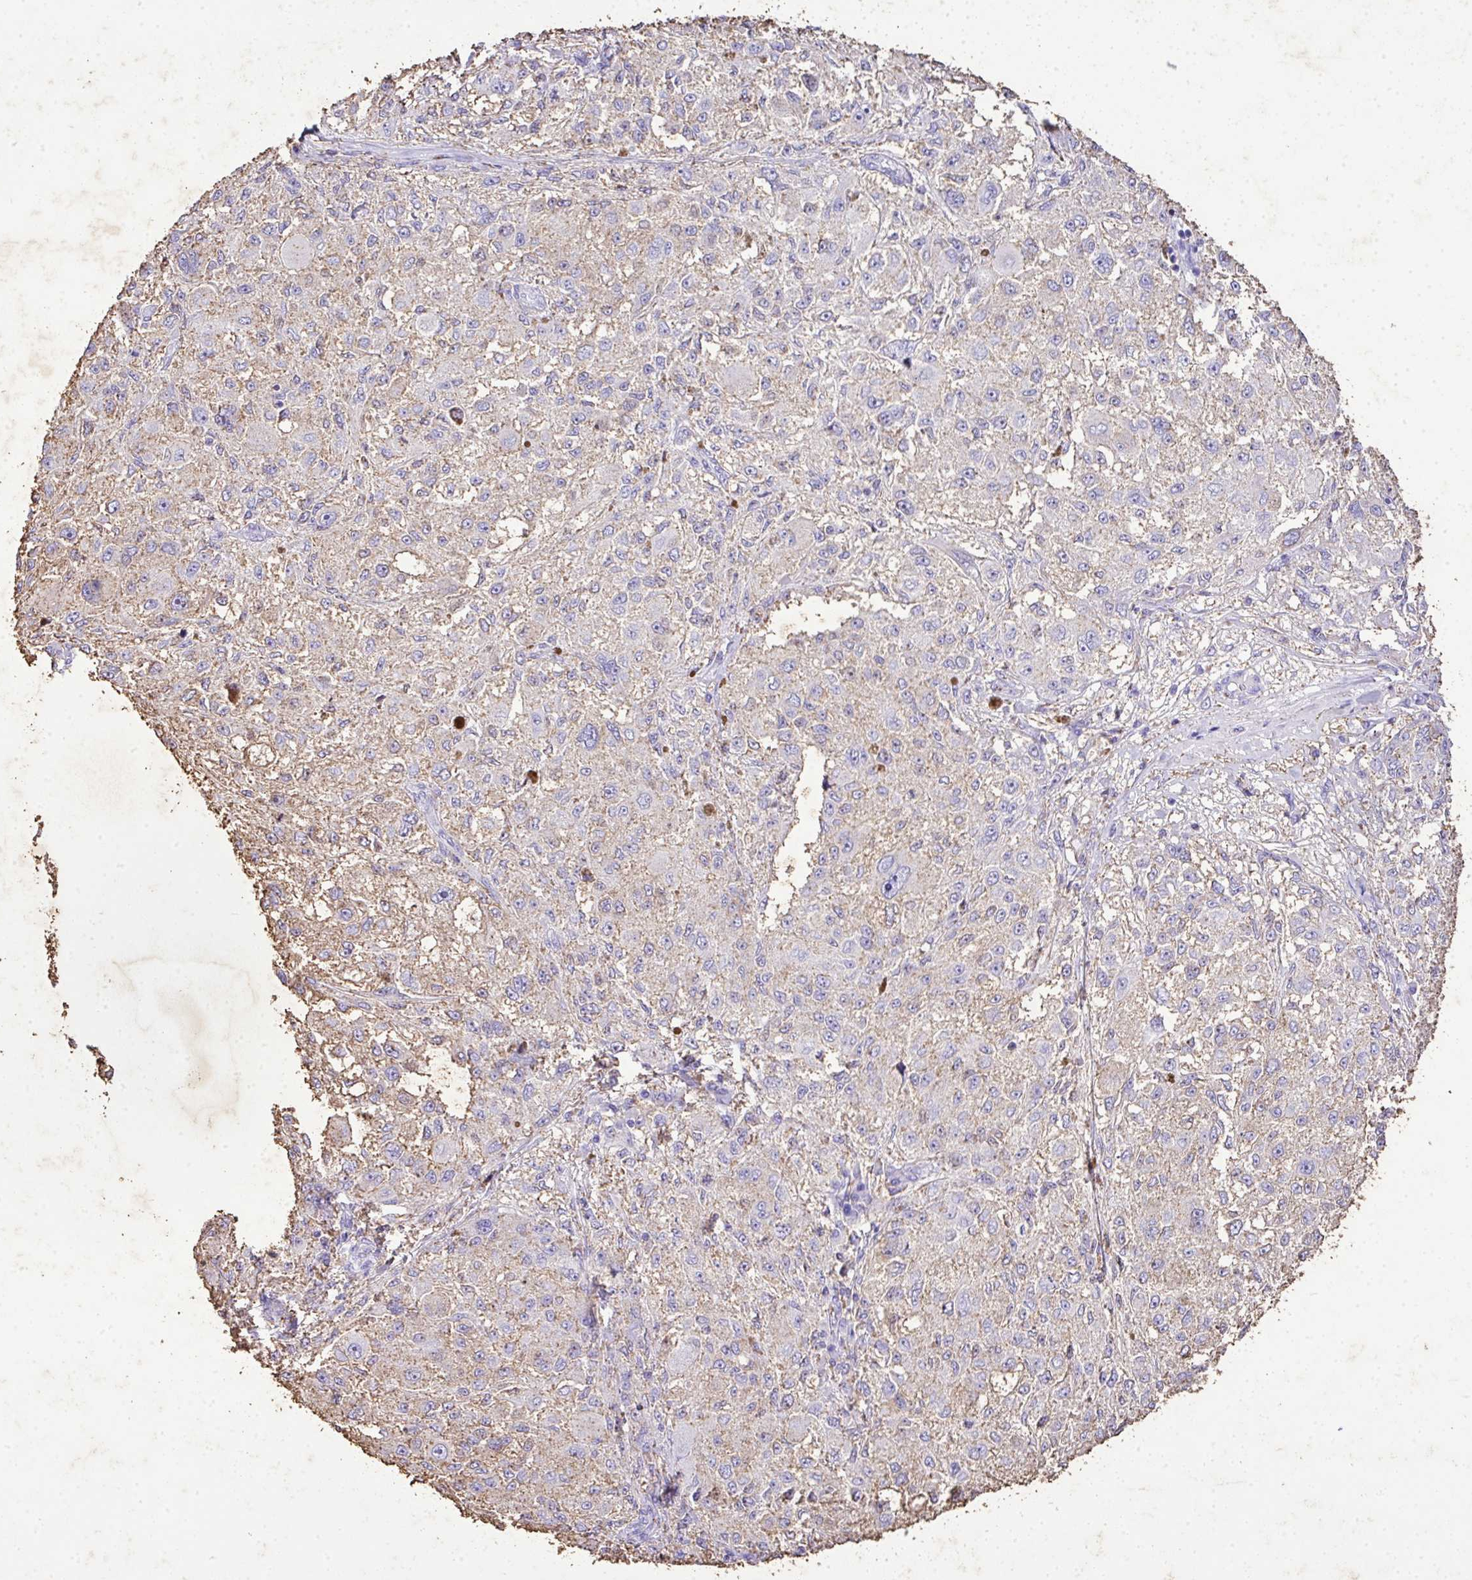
{"staining": {"intensity": "moderate", "quantity": "<25%", "location": "cytoplasmic/membranous"}, "tissue": "melanoma", "cell_type": "Tumor cells", "image_type": "cancer", "snomed": [{"axis": "morphology", "description": "Necrosis, NOS"}, {"axis": "morphology", "description": "Malignant melanoma, NOS"}, {"axis": "topography", "description": "Skin"}], "caption": "High-power microscopy captured an immunohistochemistry micrograph of melanoma, revealing moderate cytoplasmic/membranous staining in about <25% of tumor cells. (DAB (3,3'-diaminobenzidine) IHC, brown staining for protein, blue staining for nuclei).", "gene": "KCNJ11", "patient": {"sex": "female", "age": 87}}